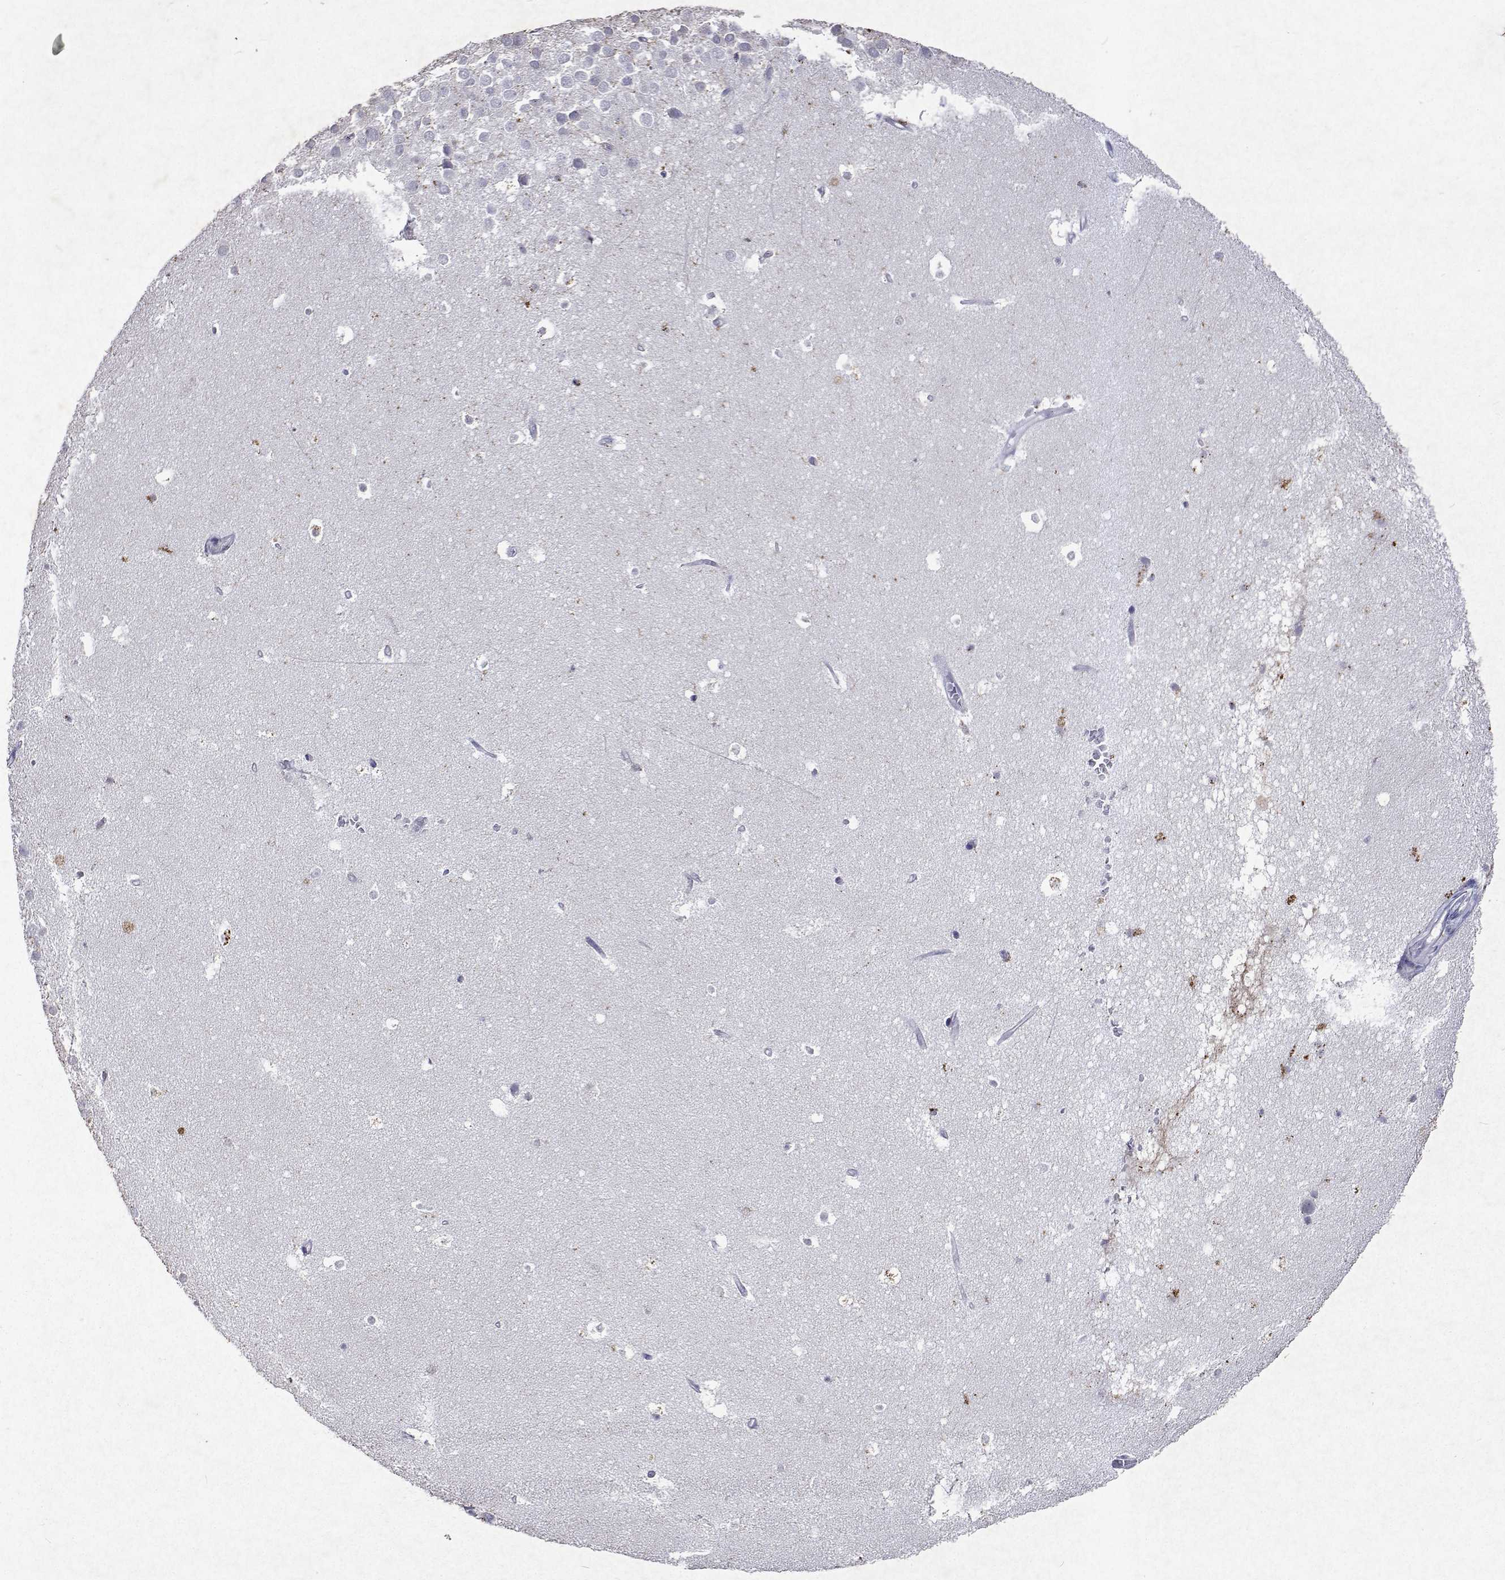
{"staining": {"intensity": "strong", "quantity": "<25%", "location": "cytoplasmic/membranous"}, "tissue": "hippocampus", "cell_type": "Glial cells", "image_type": "normal", "snomed": [{"axis": "morphology", "description": "Normal tissue, NOS"}, {"axis": "topography", "description": "Hippocampus"}], "caption": "Hippocampus stained with DAB immunohistochemistry (IHC) reveals medium levels of strong cytoplasmic/membranous staining in about <25% of glial cells.", "gene": "DUSP28", "patient": {"sex": "male", "age": 26}}